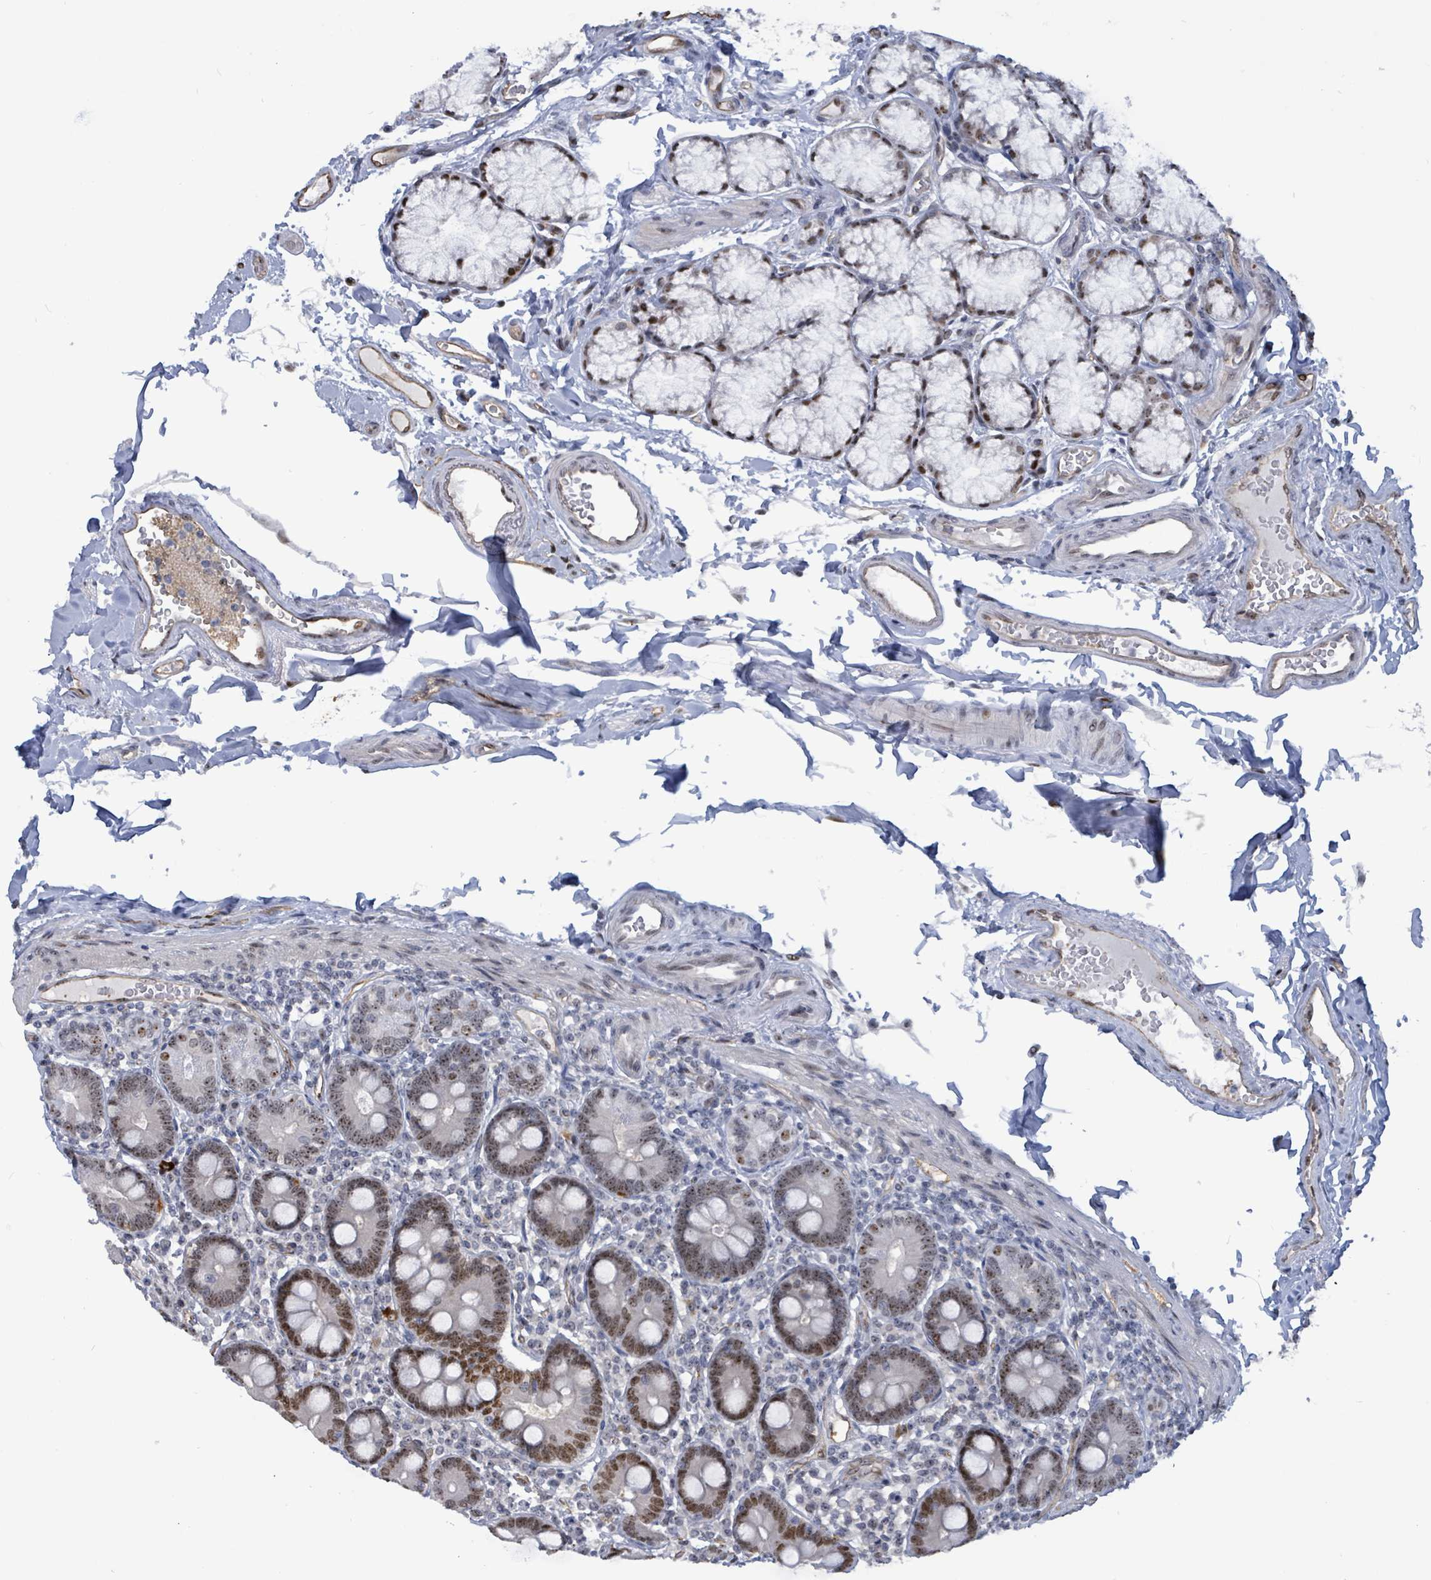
{"staining": {"intensity": "moderate", "quantity": ">75%", "location": "cytoplasmic/membranous,nuclear"}, "tissue": "duodenum", "cell_type": "Glandular cells", "image_type": "normal", "snomed": [{"axis": "morphology", "description": "Normal tissue, NOS"}, {"axis": "topography", "description": "Duodenum"}], "caption": "The histopathology image demonstrates staining of normal duodenum, revealing moderate cytoplasmic/membranous,nuclear protein staining (brown color) within glandular cells. (DAB IHC with brightfield microscopy, high magnification).", "gene": "RRN3", "patient": {"sex": "female", "age": 67}}